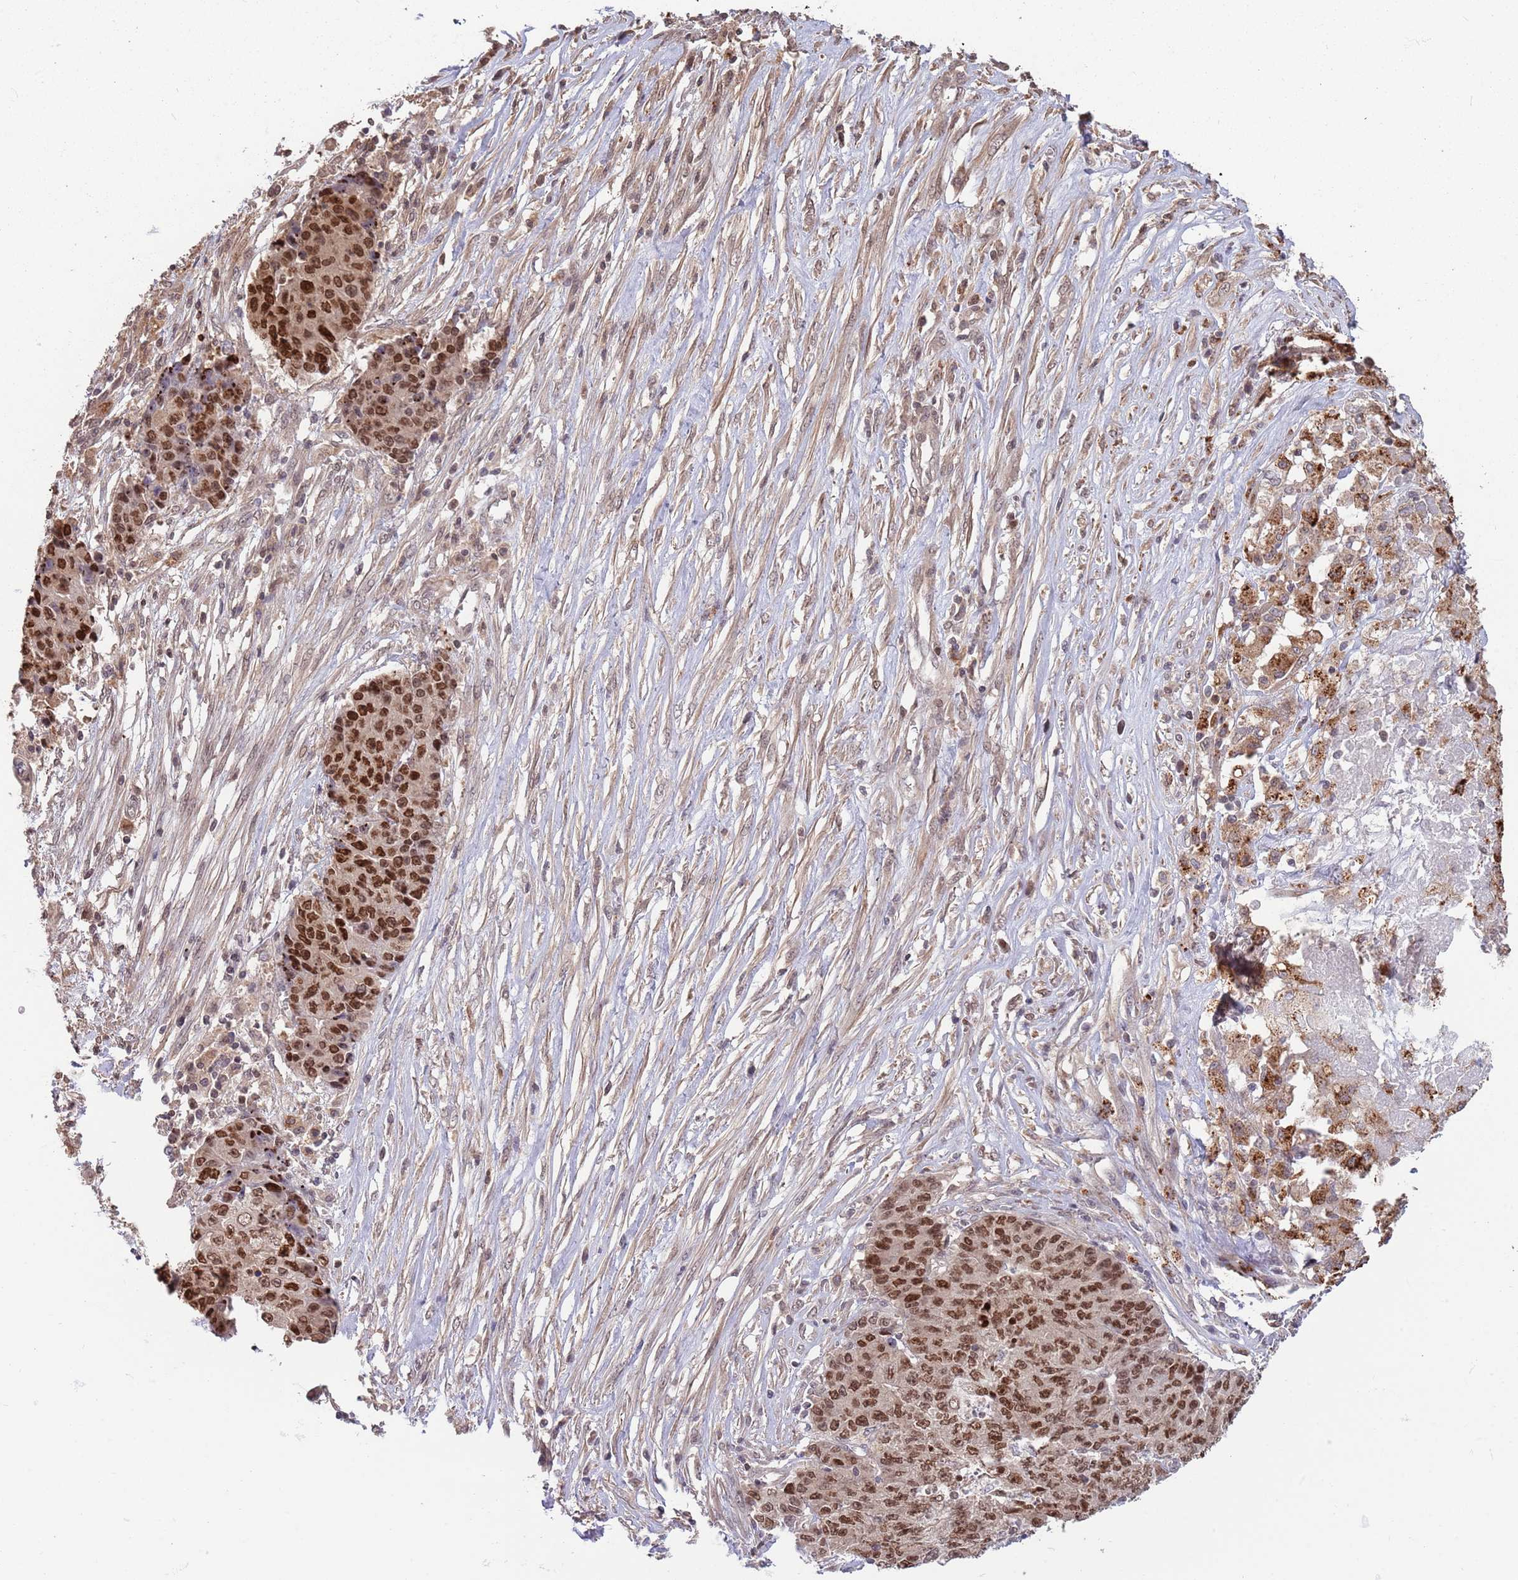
{"staining": {"intensity": "strong", "quantity": ">75%", "location": "nuclear"}, "tissue": "ovarian cancer", "cell_type": "Tumor cells", "image_type": "cancer", "snomed": [{"axis": "morphology", "description": "Carcinoma, endometroid"}, {"axis": "topography", "description": "Ovary"}], "caption": "High-magnification brightfield microscopy of ovarian cancer stained with DAB (3,3'-diaminobenzidine) (brown) and counterstained with hematoxylin (blue). tumor cells exhibit strong nuclear expression is present in approximately>75% of cells.", "gene": "SALL1", "patient": {"sex": "female", "age": 42}}